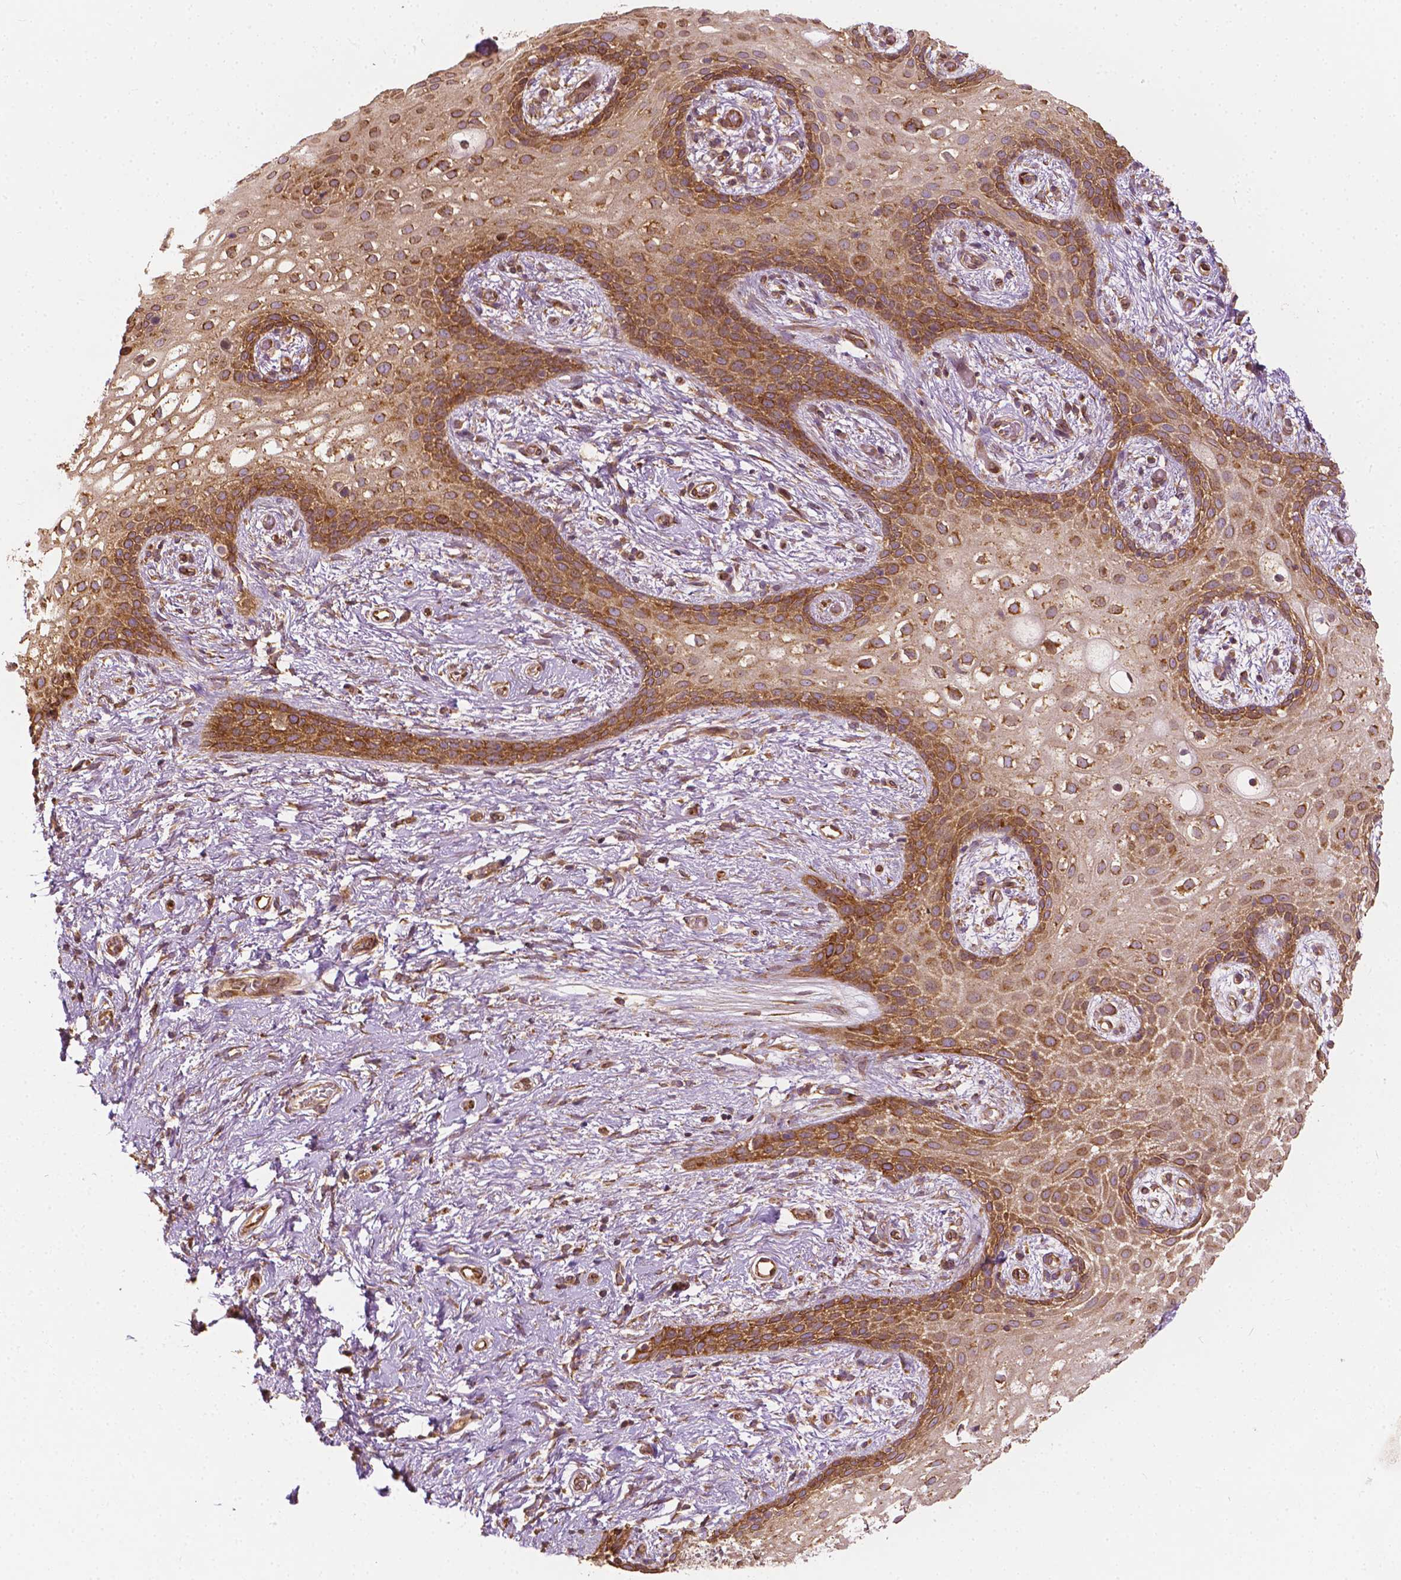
{"staining": {"intensity": "moderate", "quantity": ">75%", "location": "cytoplasmic/membranous"}, "tissue": "skin", "cell_type": "Epidermal cells", "image_type": "normal", "snomed": [{"axis": "morphology", "description": "Normal tissue, NOS"}, {"axis": "topography", "description": "Anal"}], "caption": "Brown immunohistochemical staining in normal human skin demonstrates moderate cytoplasmic/membranous expression in about >75% of epidermal cells.", "gene": "G3BP1", "patient": {"sex": "female", "age": 46}}